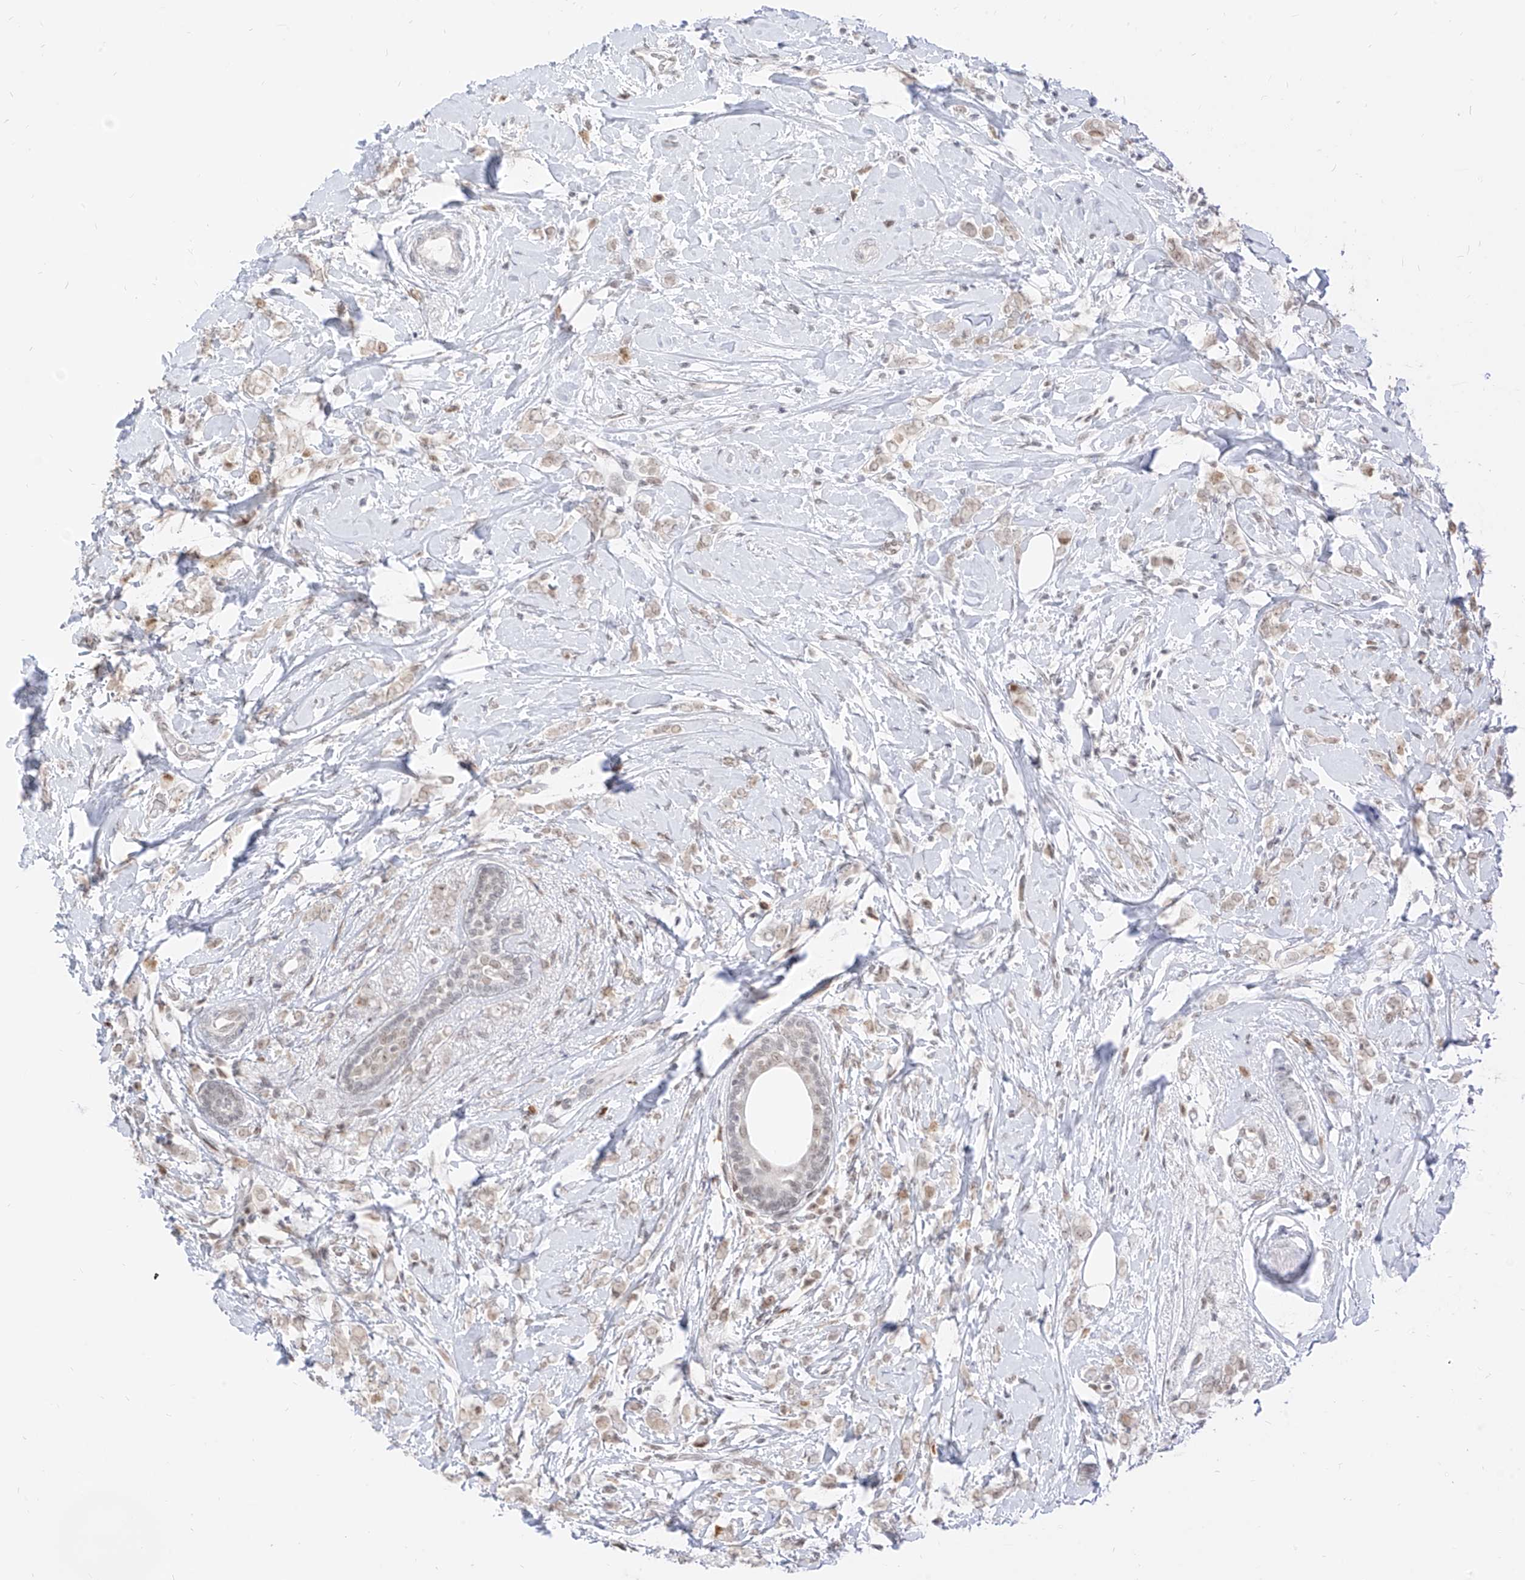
{"staining": {"intensity": "weak", "quantity": "<25%", "location": "cytoplasmic/membranous"}, "tissue": "breast cancer", "cell_type": "Tumor cells", "image_type": "cancer", "snomed": [{"axis": "morphology", "description": "Normal tissue, NOS"}, {"axis": "morphology", "description": "Lobular carcinoma"}, {"axis": "topography", "description": "Breast"}], "caption": "Image shows no significant protein positivity in tumor cells of breast cancer.", "gene": "SUPT5H", "patient": {"sex": "female", "age": 47}}